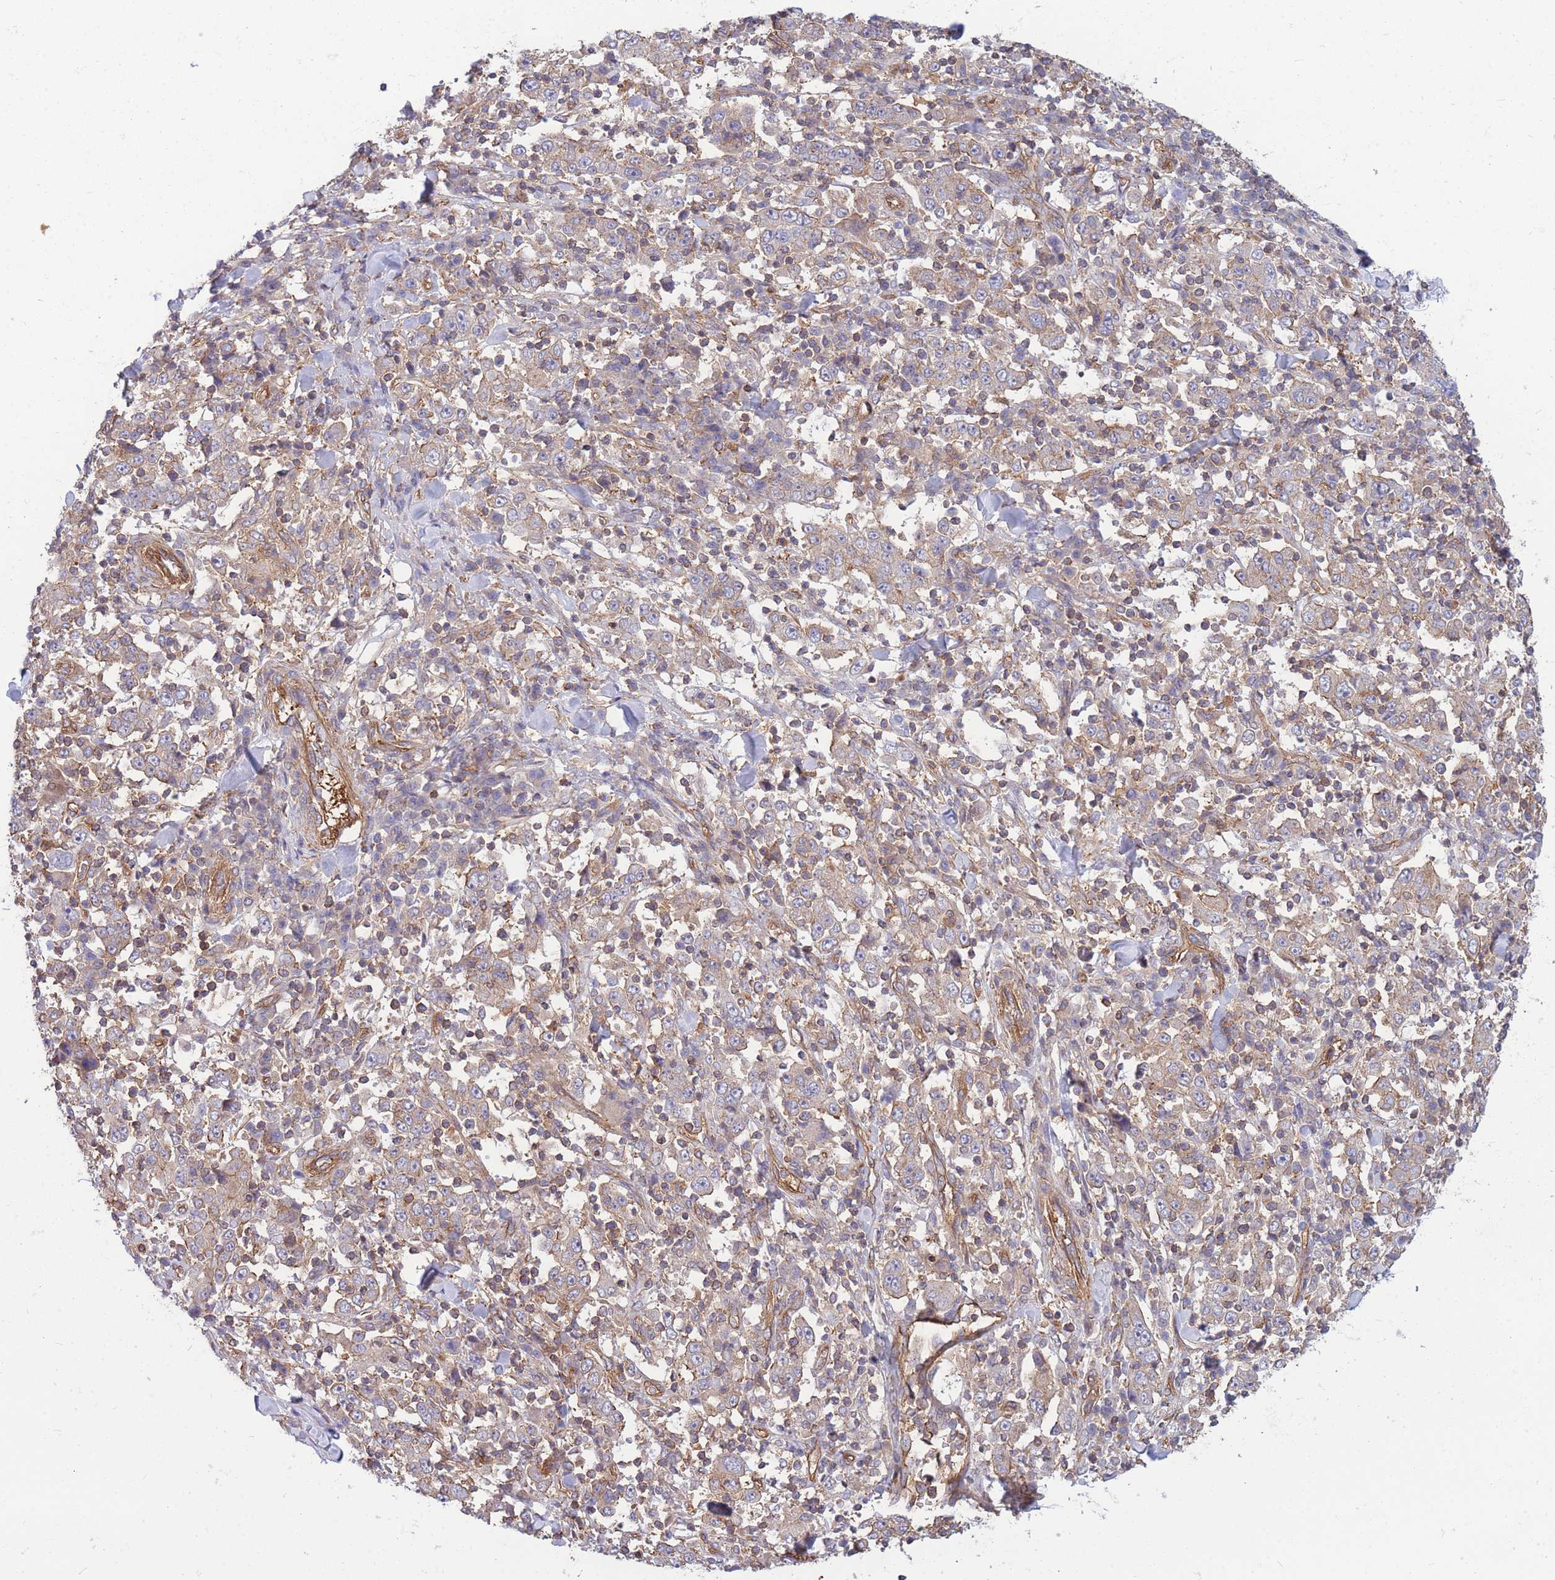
{"staining": {"intensity": "weak", "quantity": "25%-75%", "location": "cytoplasmic/membranous"}, "tissue": "stomach cancer", "cell_type": "Tumor cells", "image_type": "cancer", "snomed": [{"axis": "morphology", "description": "Normal tissue, NOS"}, {"axis": "morphology", "description": "Adenocarcinoma, NOS"}, {"axis": "topography", "description": "Stomach, upper"}, {"axis": "topography", "description": "Stomach"}], "caption": "The histopathology image exhibits immunohistochemical staining of stomach adenocarcinoma. There is weak cytoplasmic/membranous expression is seen in about 25%-75% of tumor cells. The protein of interest is stained brown, and the nuclei are stained in blue (DAB (3,3'-diaminobenzidine) IHC with brightfield microscopy, high magnification).", "gene": "GGA1", "patient": {"sex": "male", "age": 59}}